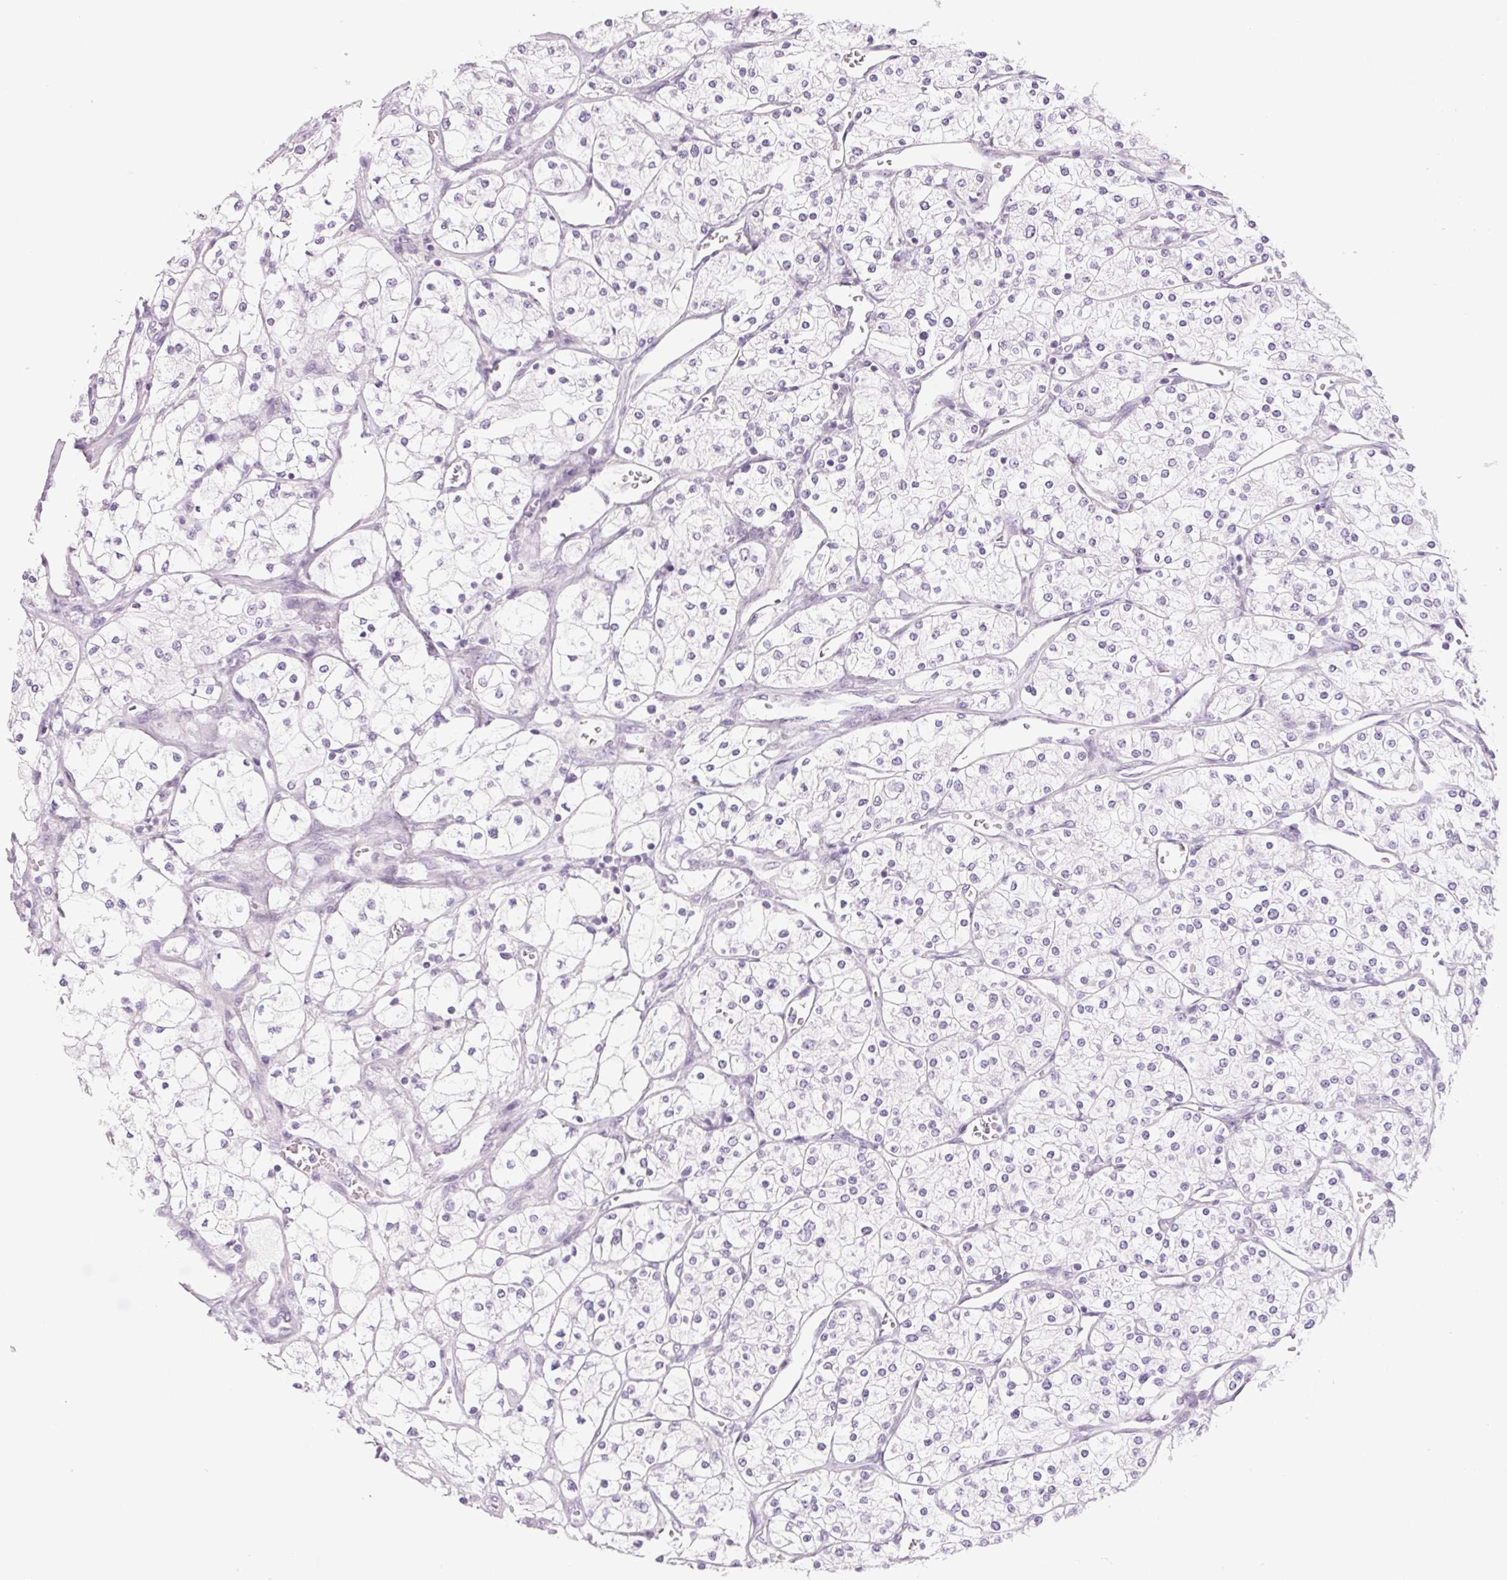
{"staining": {"intensity": "negative", "quantity": "none", "location": "none"}, "tissue": "renal cancer", "cell_type": "Tumor cells", "image_type": "cancer", "snomed": [{"axis": "morphology", "description": "Adenocarcinoma, NOS"}, {"axis": "topography", "description": "Kidney"}], "caption": "A micrograph of renal cancer stained for a protein reveals no brown staining in tumor cells. (DAB immunohistochemistry (IHC), high magnification).", "gene": "CCDC168", "patient": {"sex": "male", "age": 80}}